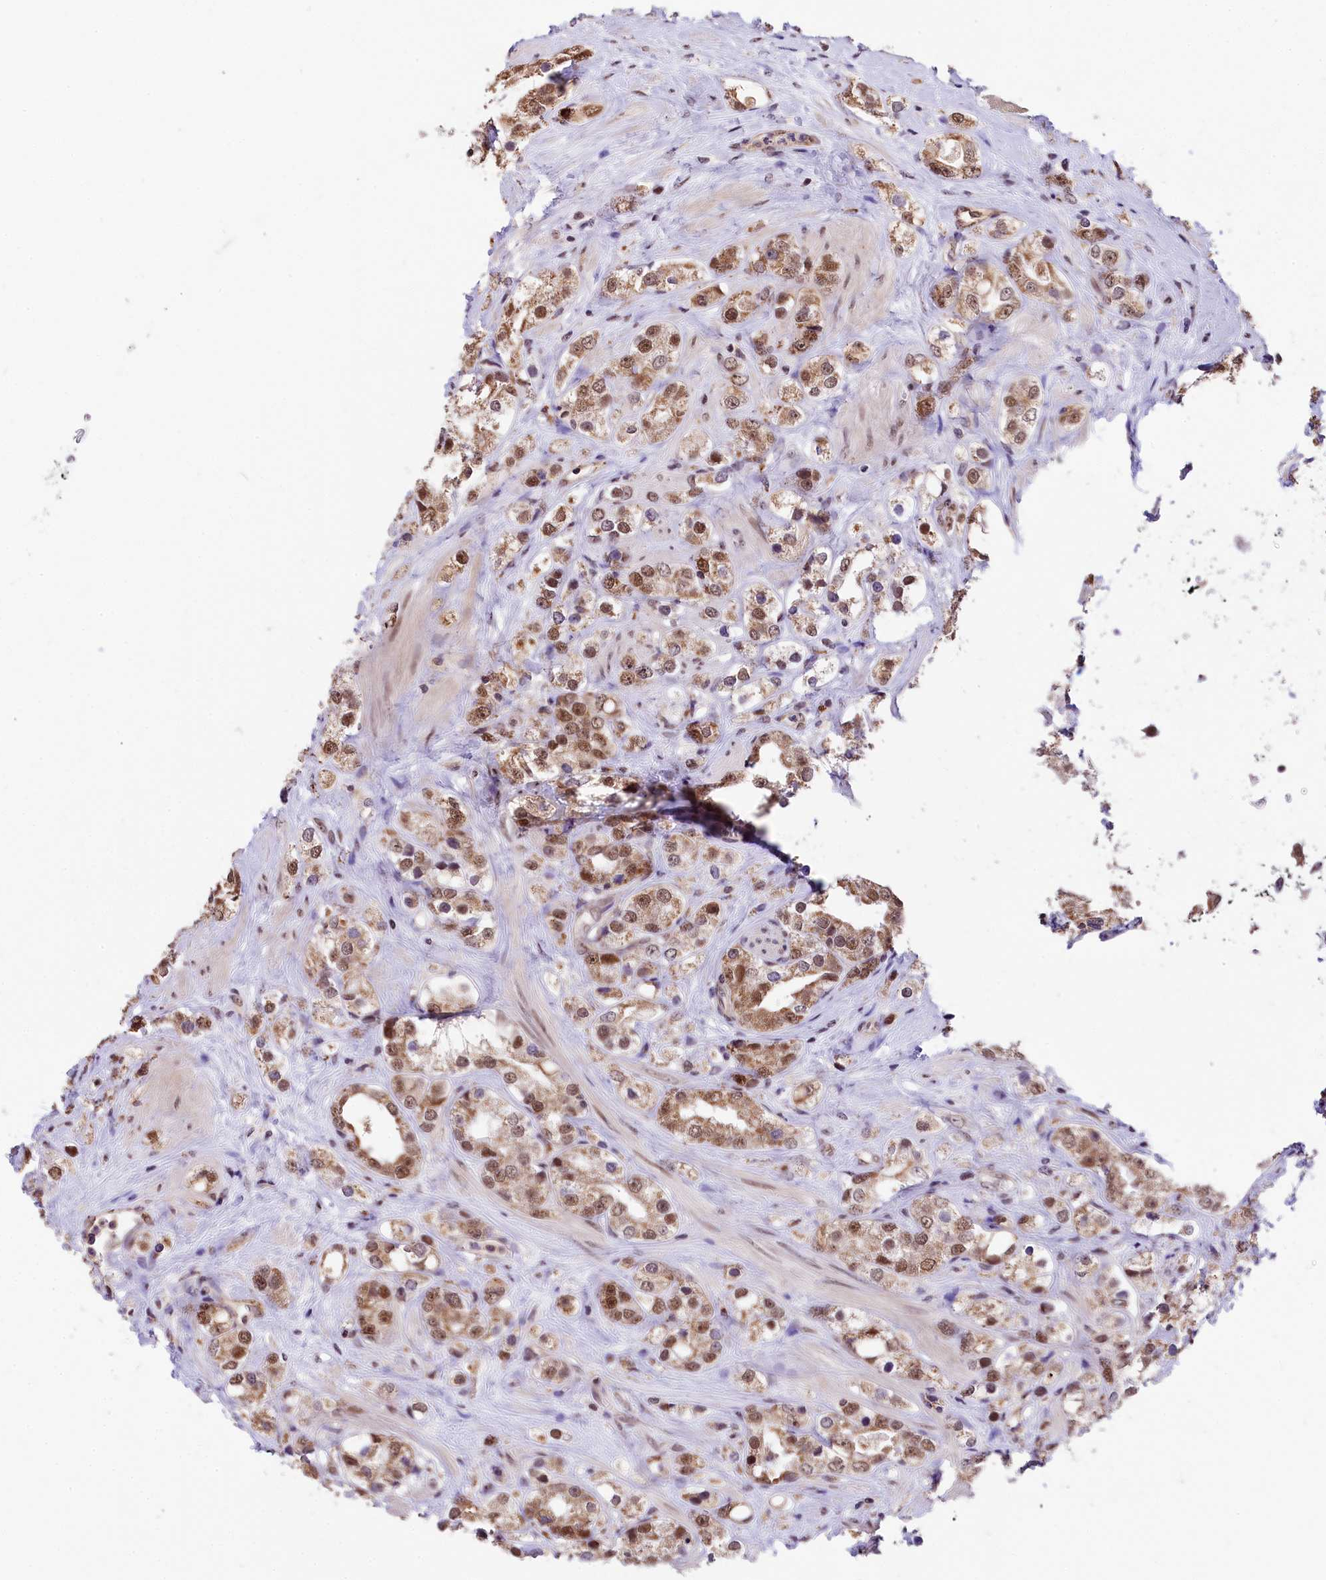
{"staining": {"intensity": "moderate", "quantity": ">75%", "location": "cytoplasmic/membranous,nuclear"}, "tissue": "prostate cancer", "cell_type": "Tumor cells", "image_type": "cancer", "snomed": [{"axis": "morphology", "description": "Adenocarcinoma, NOS"}, {"axis": "topography", "description": "Prostate"}], "caption": "Adenocarcinoma (prostate) stained with immunohistochemistry demonstrates moderate cytoplasmic/membranous and nuclear staining in about >75% of tumor cells.", "gene": "MRPL54", "patient": {"sex": "male", "age": 79}}